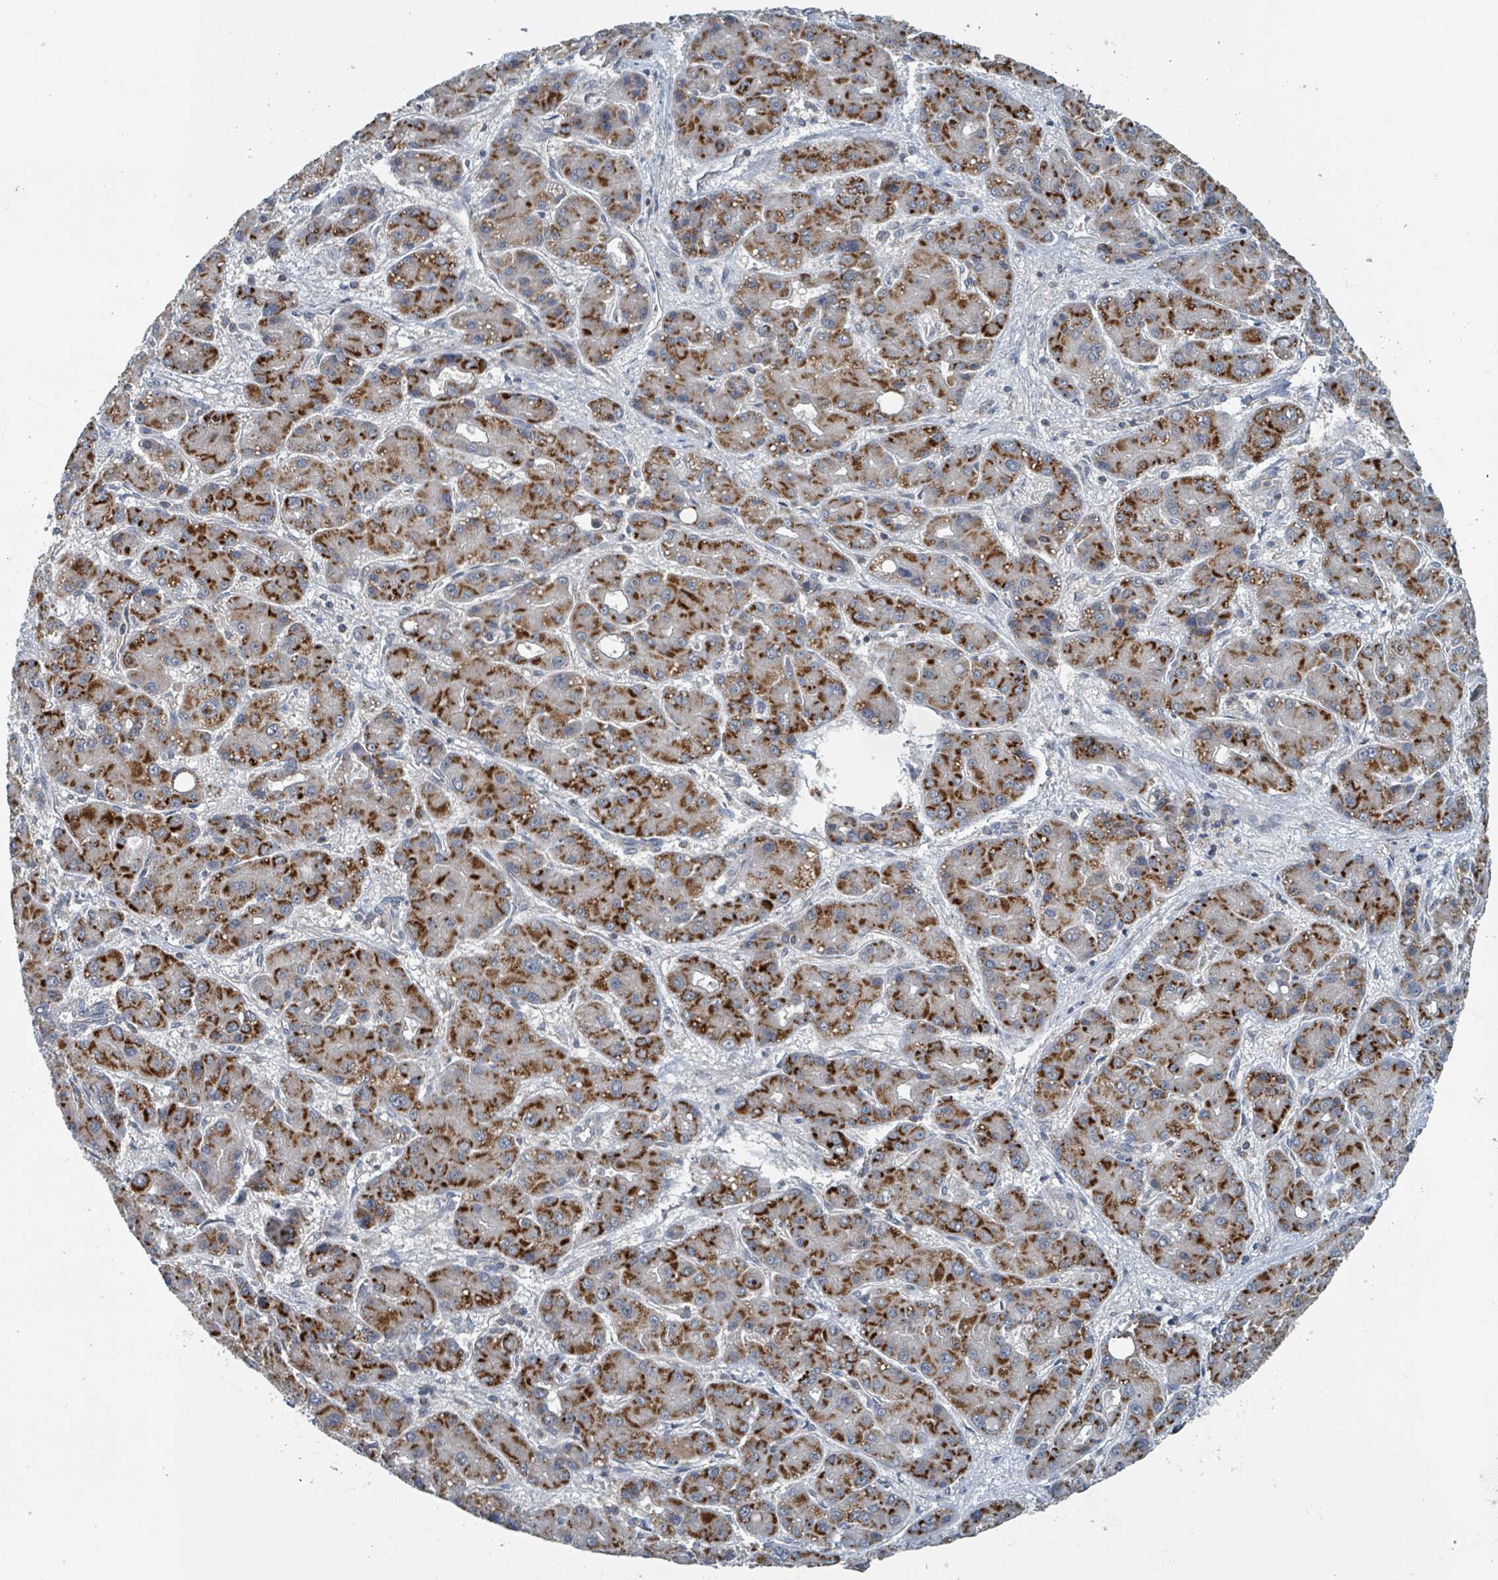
{"staining": {"intensity": "strong", "quantity": ">75%", "location": "cytoplasmic/membranous"}, "tissue": "liver cancer", "cell_type": "Tumor cells", "image_type": "cancer", "snomed": [{"axis": "morphology", "description": "Carcinoma, Hepatocellular, NOS"}, {"axis": "topography", "description": "Liver"}], "caption": "Immunohistochemistry (IHC) (DAB (3,3'-diaminobenzidine)) staining of human liver cancer exhibits strong cytoplasmic/membranous protein expression in approximately >75% of tumor cells. Using DAB (brown) and hematoxylin (blue) stains, captured at high magnification using brightfield microscopy.", "gene": "ACBD4", "patient": {"sex": "male", "age": 55}}